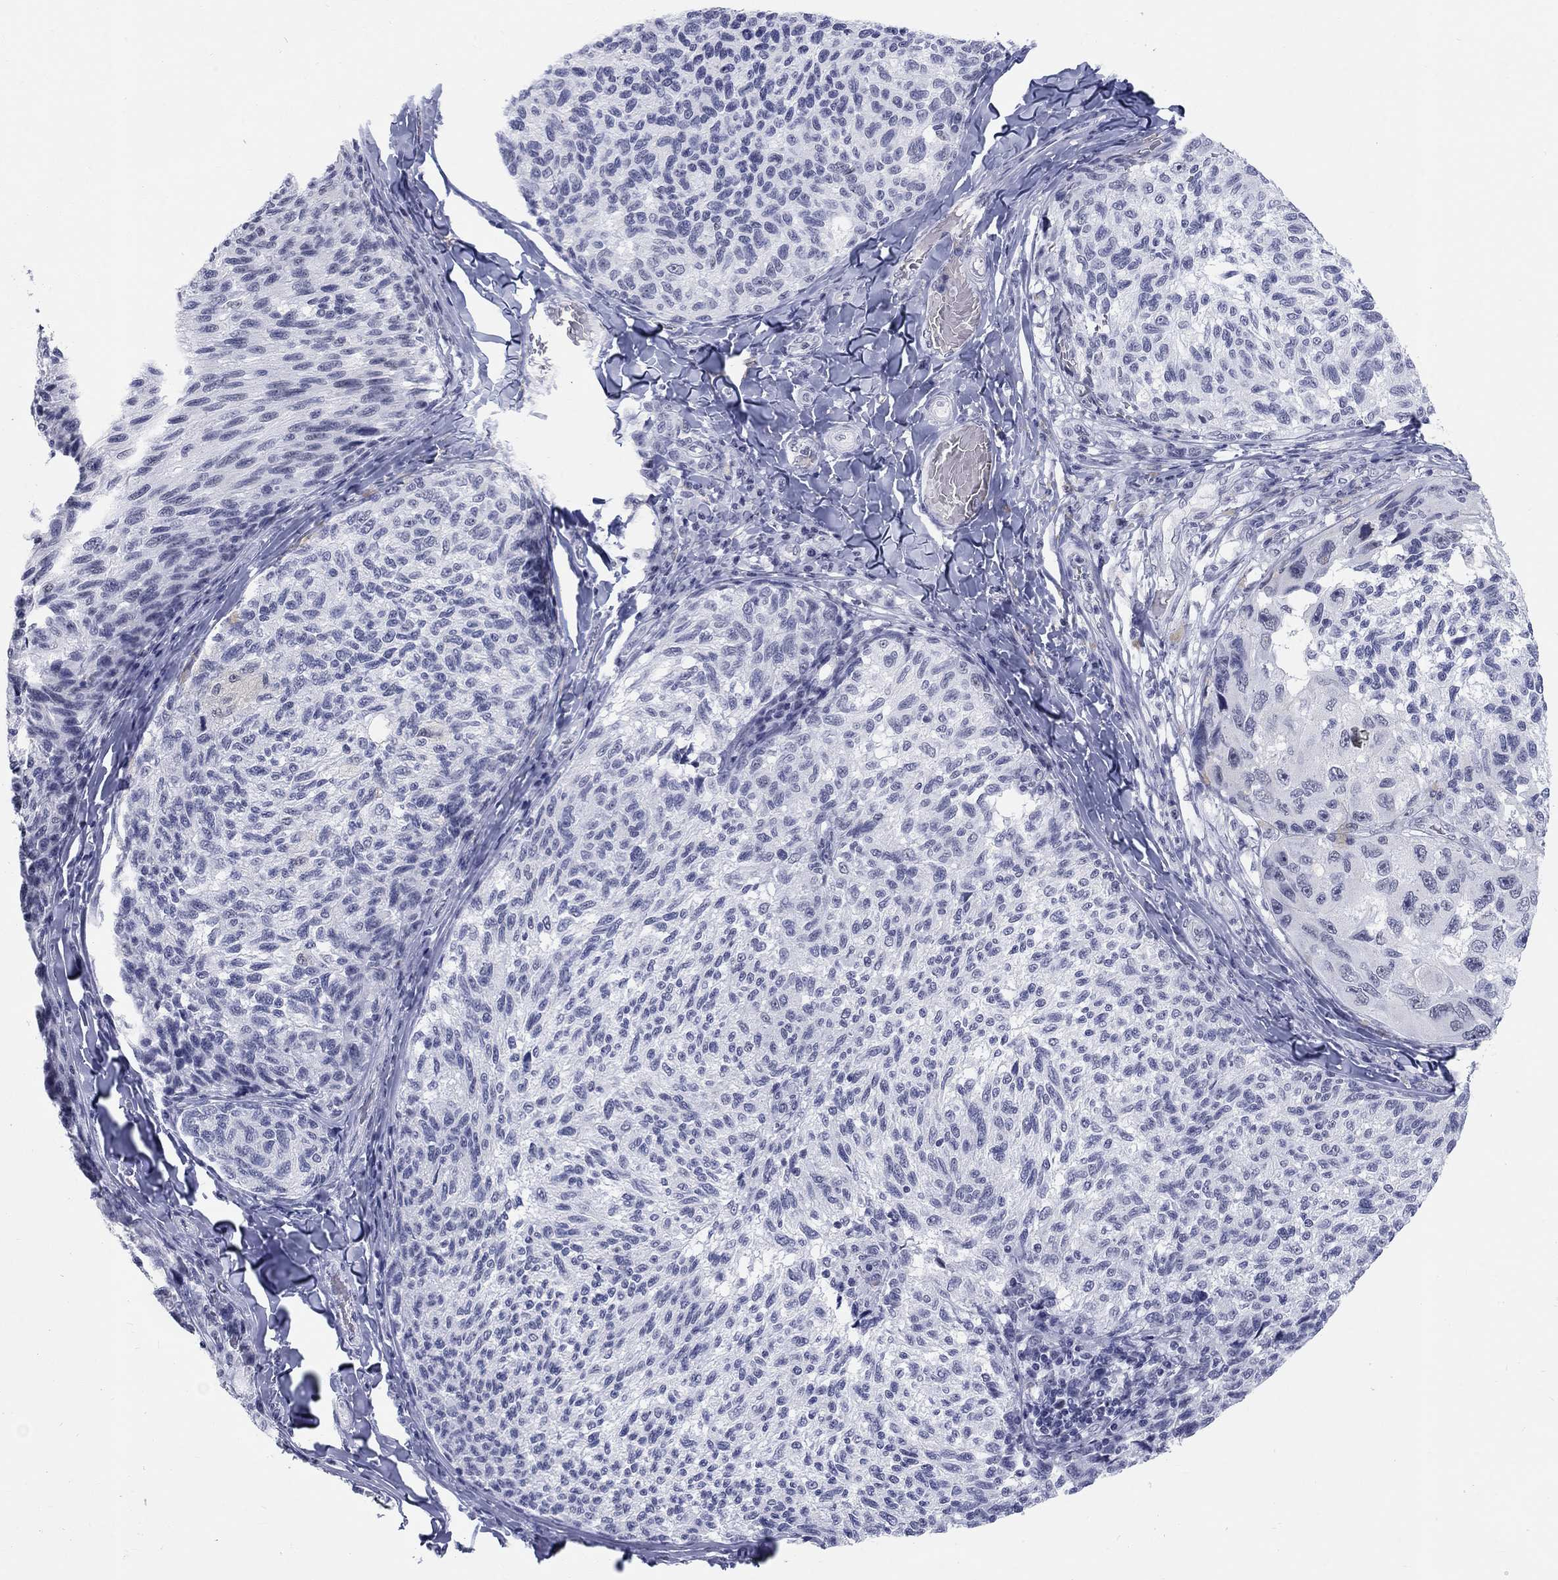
{"staining": {"intensity": "negative", "quantity": "none", "location": "none"}, "tissue": "melanoma", "cell_type": "Tumor cells", "image_type": "cancer", "snomed": [{"axis": "morphology", "description": "Malignant melanoma, NOS"}, {"axis": "topography", "description": "Skin"}], "caption": "The micrograph shows no significant positivity in tumor cells of melanoma.", "gene": "DMTN", "patient": {"sex": "female", "age": 73}}